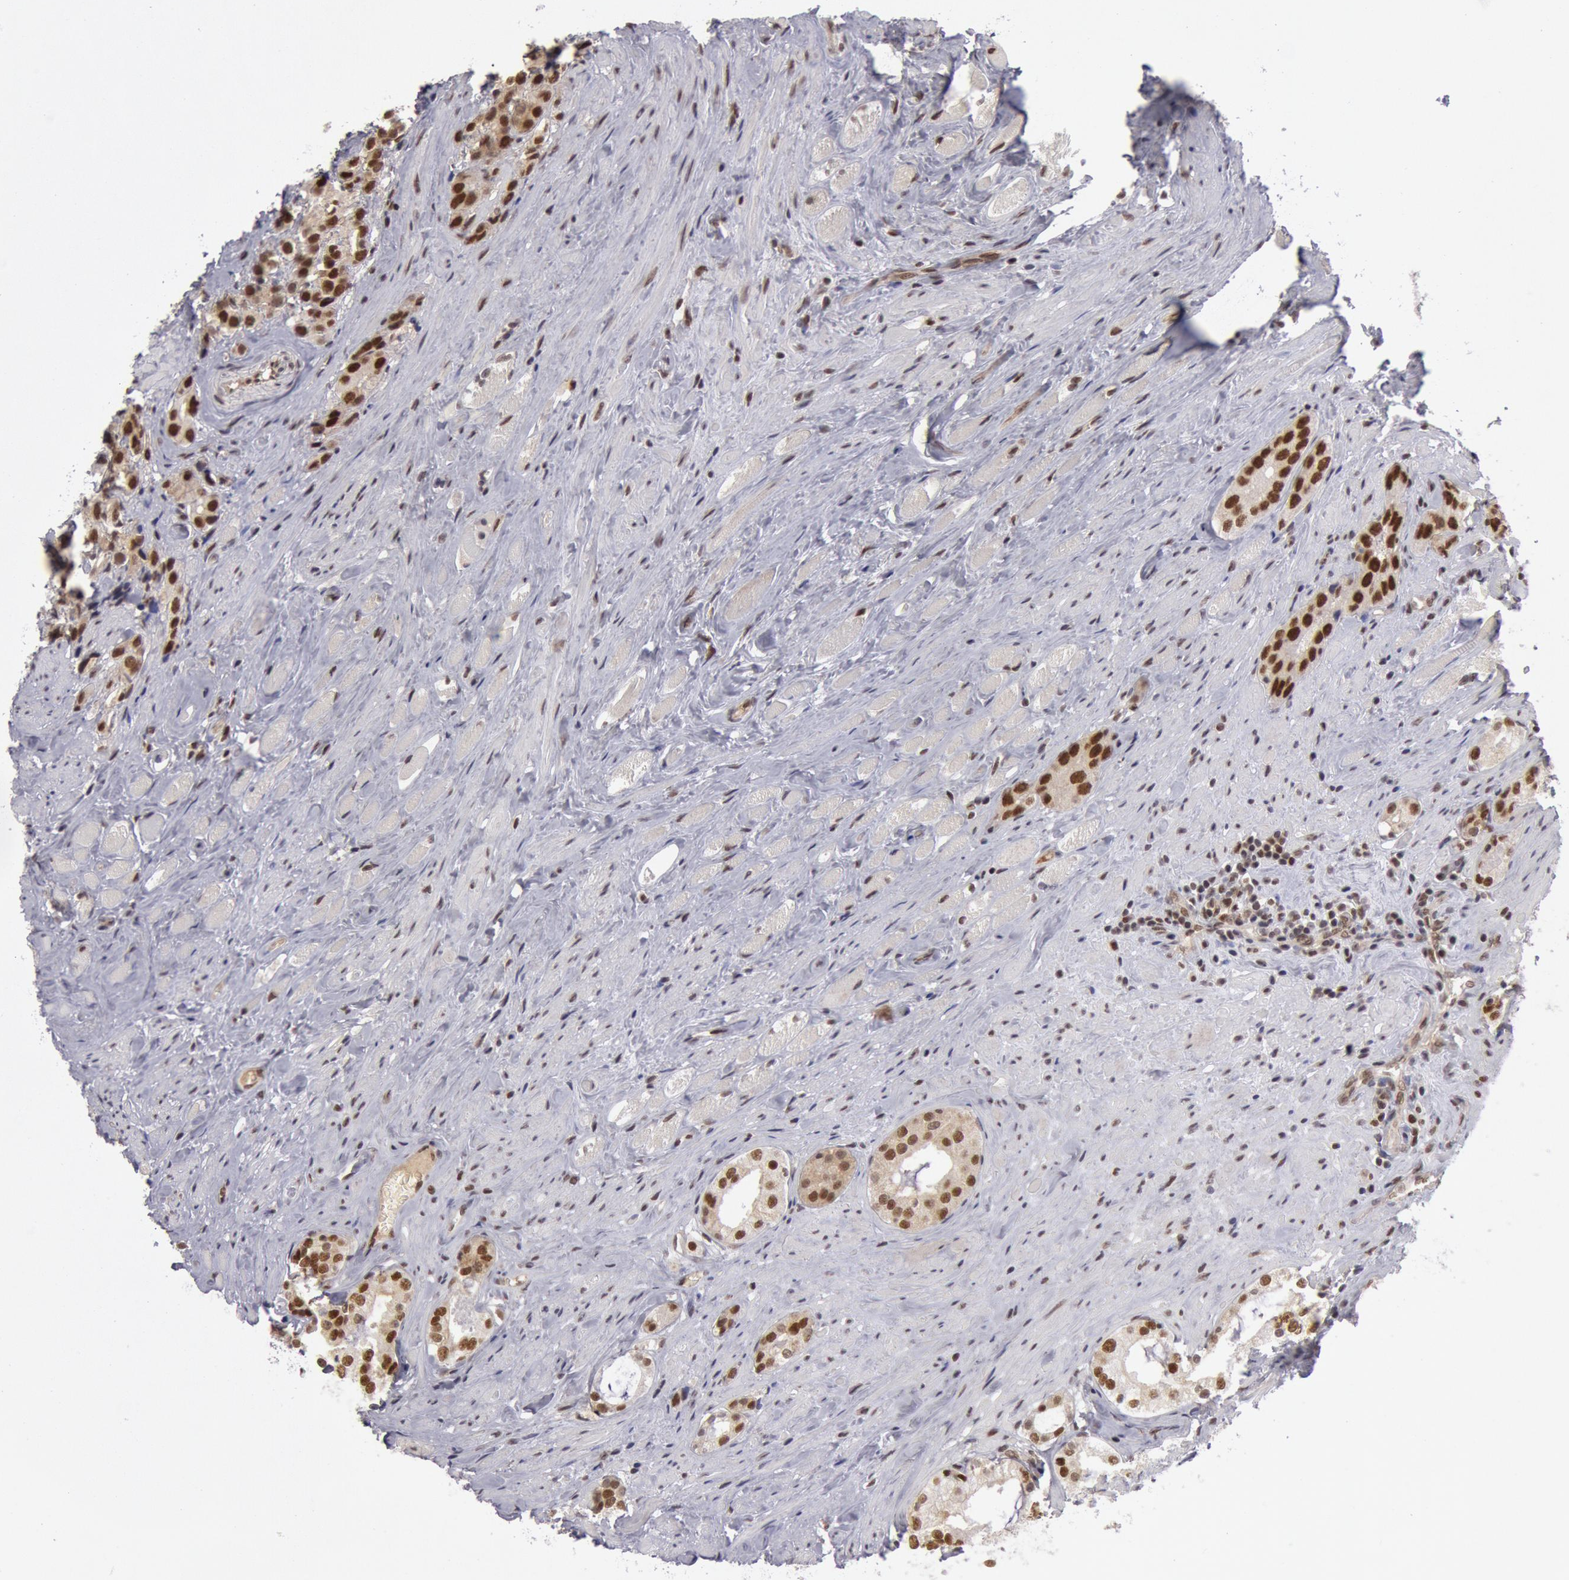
{"staining": {"intensity": "strong", "quantity": "25%-75%", "location": "nuclear"}, "tissue": "prostate cancer", "cell_type": "Tumor cells", "image_type": "cancer", "snomed": [{"axis": "morphology", "description": "Adenocarcinoma, Medium grade"}, {"axis": "topography", "description": "Prostate"}], "caption": "A high amount of strong nuclear expression is seen in about 25%-75% of tumor cells in prostate cancer (medium-grade adenocarcinoma) tissue. (Stains: DAB (3,3'-diaminobenzidine) in brown, nuclei in blue, Microscopy: brightfield microscopy at high magnification).", "gene": "PPP4R3B", "patient": {"sex": "male", "age": 73}}